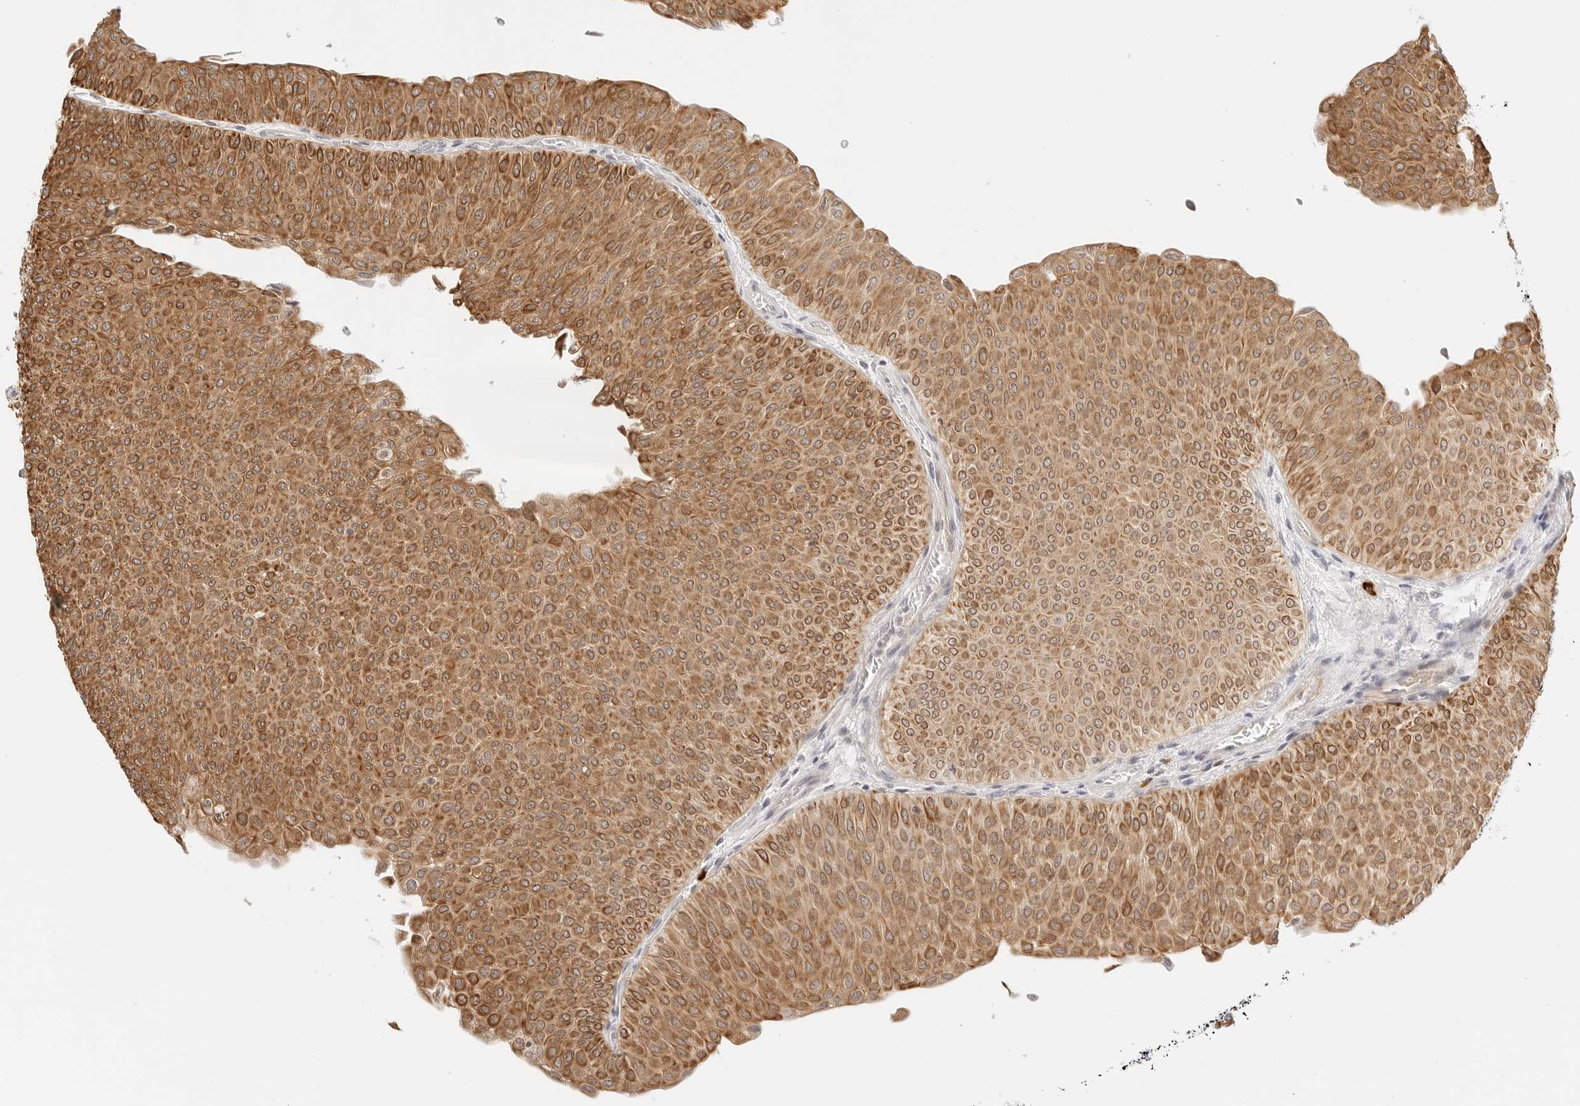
{"staining": {"intensity": "moderate", "quantity": ">75%", "location": "cytoplasmic/membranous,nuclear"}, "tissue": "urothelial cancer", "cell_type": "Tumor cells", "image_type": "cancer", "snomed": [{"axis": "morphology", "description": "Urothelial carcinoma, Low grade"}, {"axis": "topography", "description": "Urinary bladder"}], "caption": "Protein staining of urothelial cancer tissue displays moderate cytoplasmic/membranous and nuclear expression in approximately >75% of tumor cells.", "gene": "TEKT2", "patient": {"sex": "male", "age": 78}}